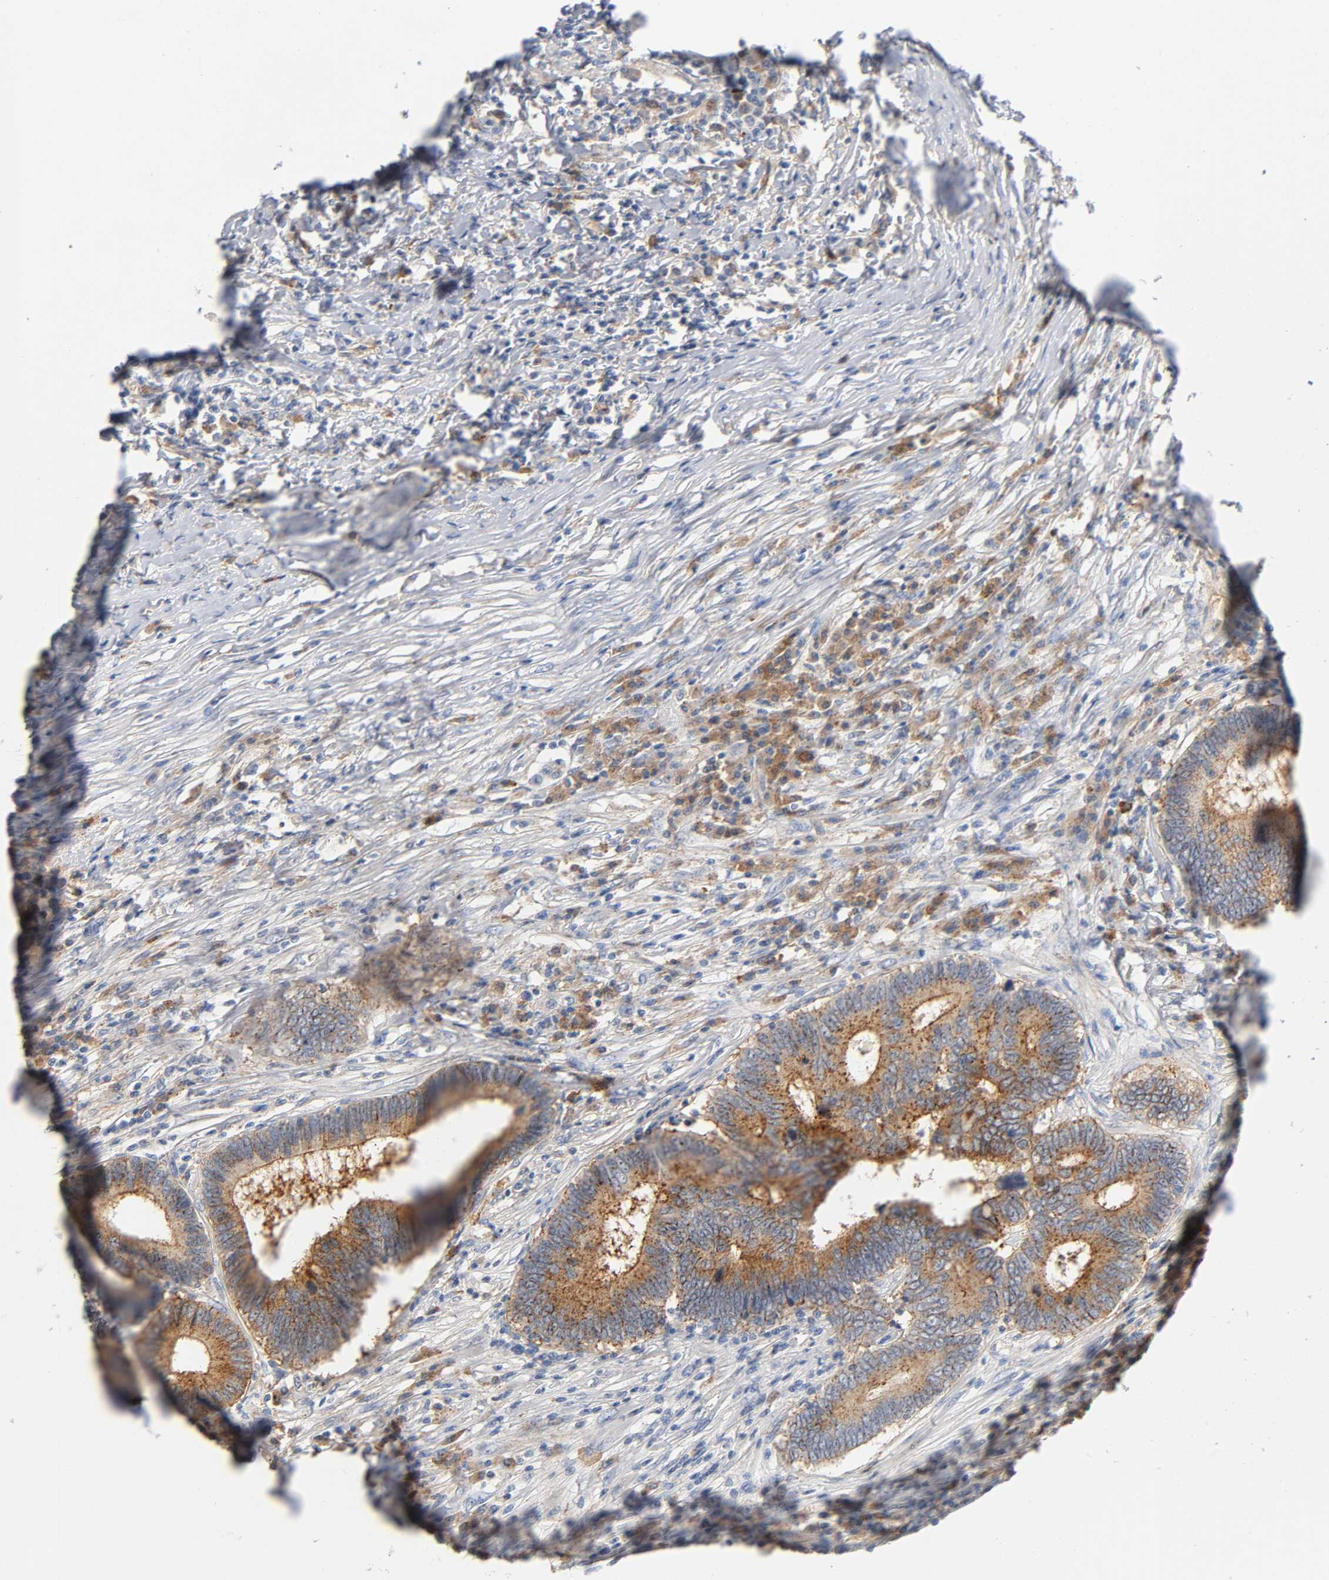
{"staining": {"intensity": "moderate", "quantity": ">75%", "location": "cytoplasmic/membranous"}, "tissue": "colorectal cancer", "cell_type": "Tumor cells", "image_type": "cancer", "snomed": [{"axis": "morphology", "description": "Adenocarcinoma, NOS"}, {"axis": "topography", "description": "Colon"}], "caption": "Colorectal adenocarcinoma was stained to show a protein in brown. There is medium levels of moderate cytoplasmic/membranous expression in approximately >75% of tumor cells.", "gene": "CD2AP", "patient": {"sex": "female", "age": 78}}